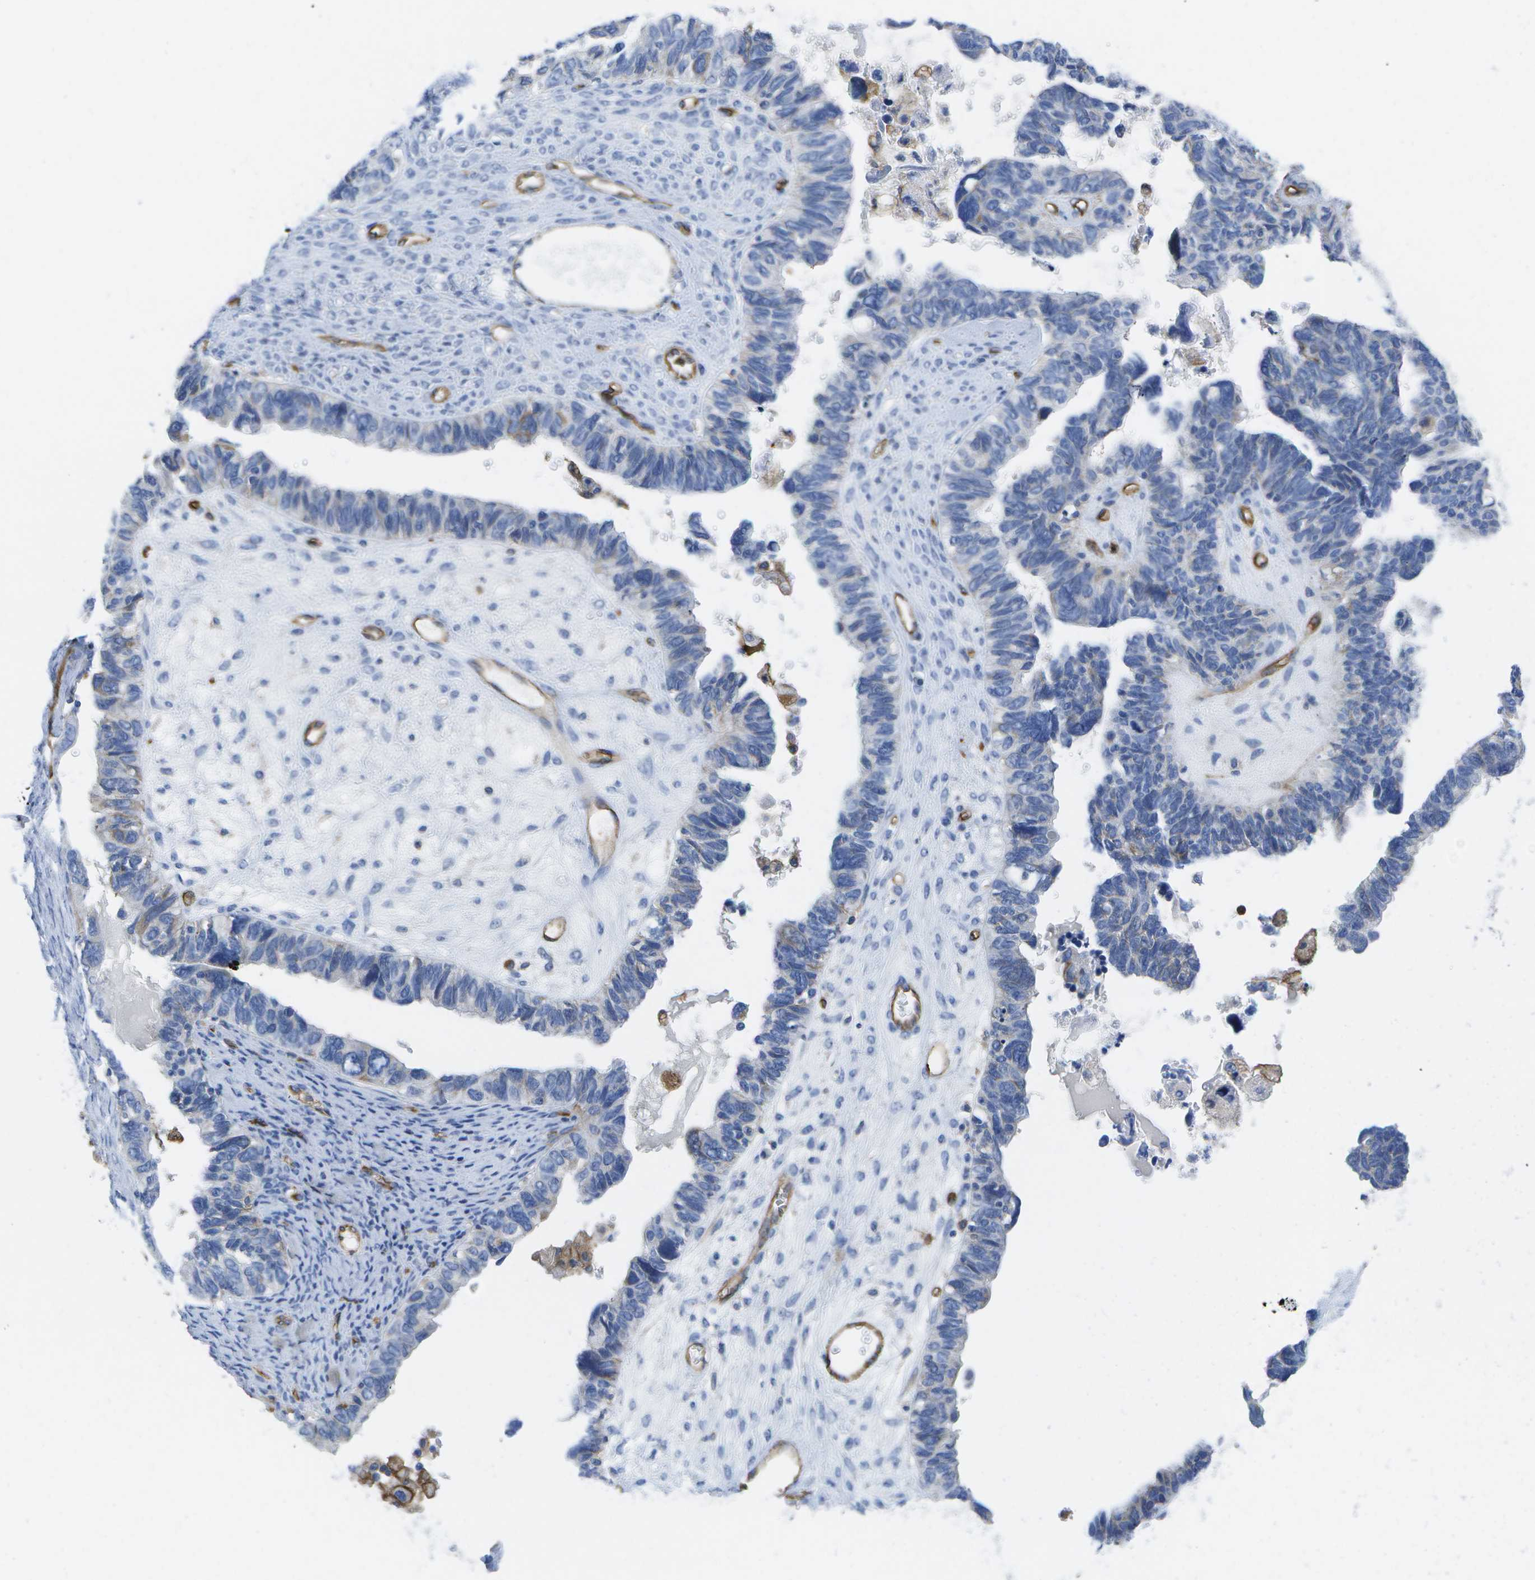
{"staining": {"intensity": "negative", "quantity": "none", "location": "none"}, "tissue": "ovarian cancer", "cell_type": "Tumor cells", "image_type": "cancer", "snomed": [{"axis": "morphology", "description": "Cystadenocarcinoma, serous, NOS"}, {"axis": "topography", "description": "Ovary"}], "caption": "Ovarian cancer was stained to show a protein in brown. There is no significant expression in tumor cells. Brightfield microscopy of IHC stained with DAB (brown) and hematoxylin (blue), captured at high magnification.", "gene": "DYSF", "patient": {"sex": "female", "age": 79}}